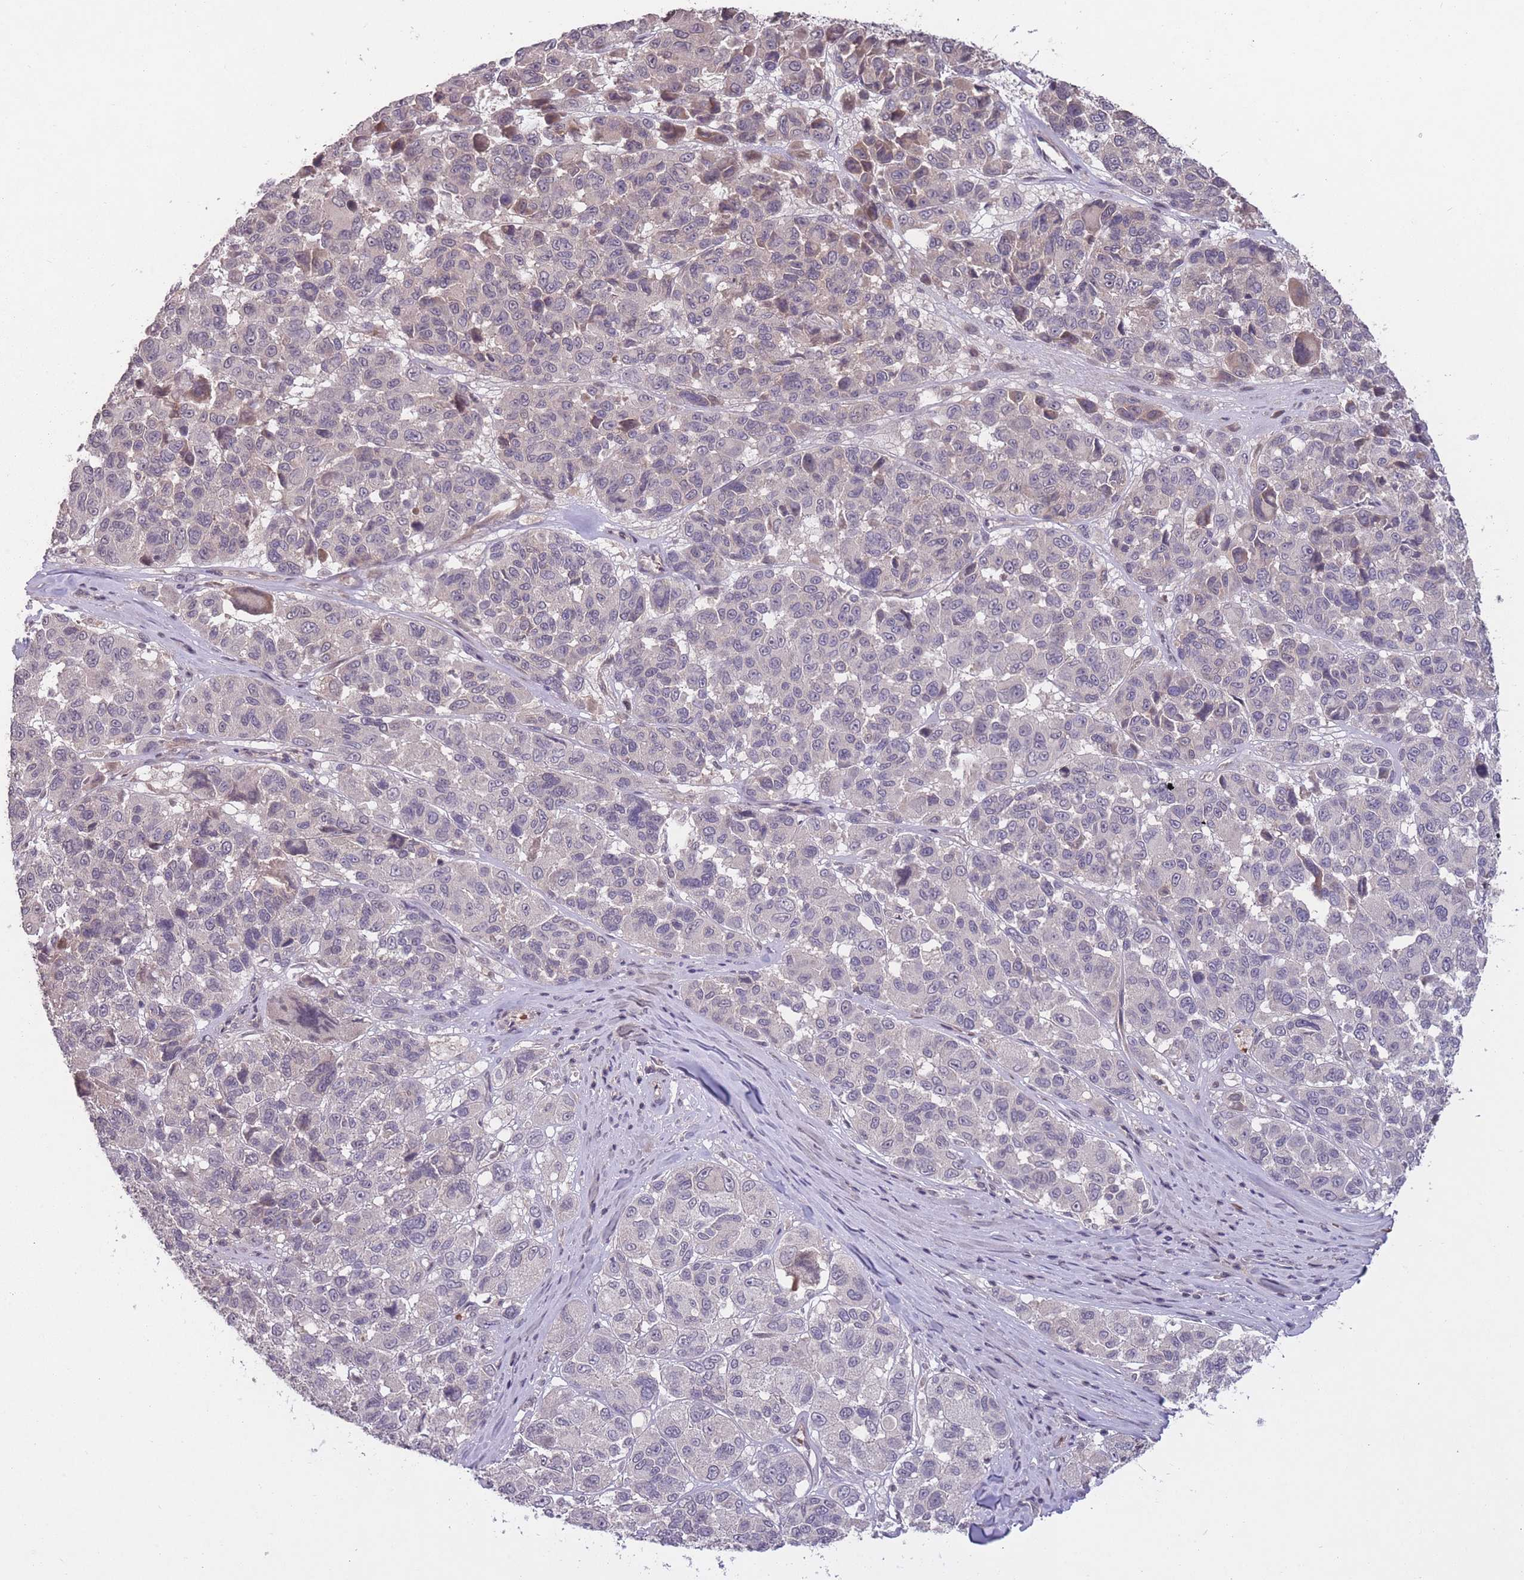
{"staining": {"intensity": "negative", "quantity": "none", "location": "none"}, "tissue": "melanoma", "cell_type": "Tumor cells", "image_type": "cancer", "snomed": [{"axis": "morphology", "description": "Malignant melanoma, NOS"}, {"axis": "topography", "description": "Skin"}], "caption": "High magnification brightfield microscopy of melanoma stained with DAB (3,3'-diaminobenzidine) (brown) and counterstained with hematoxylin (blue): tumor cells show no significant positivity. (DAB IHC, high magnification).", "gene": "ADCYAP1R1", "patient": {"sex": "female", "age": 66}}